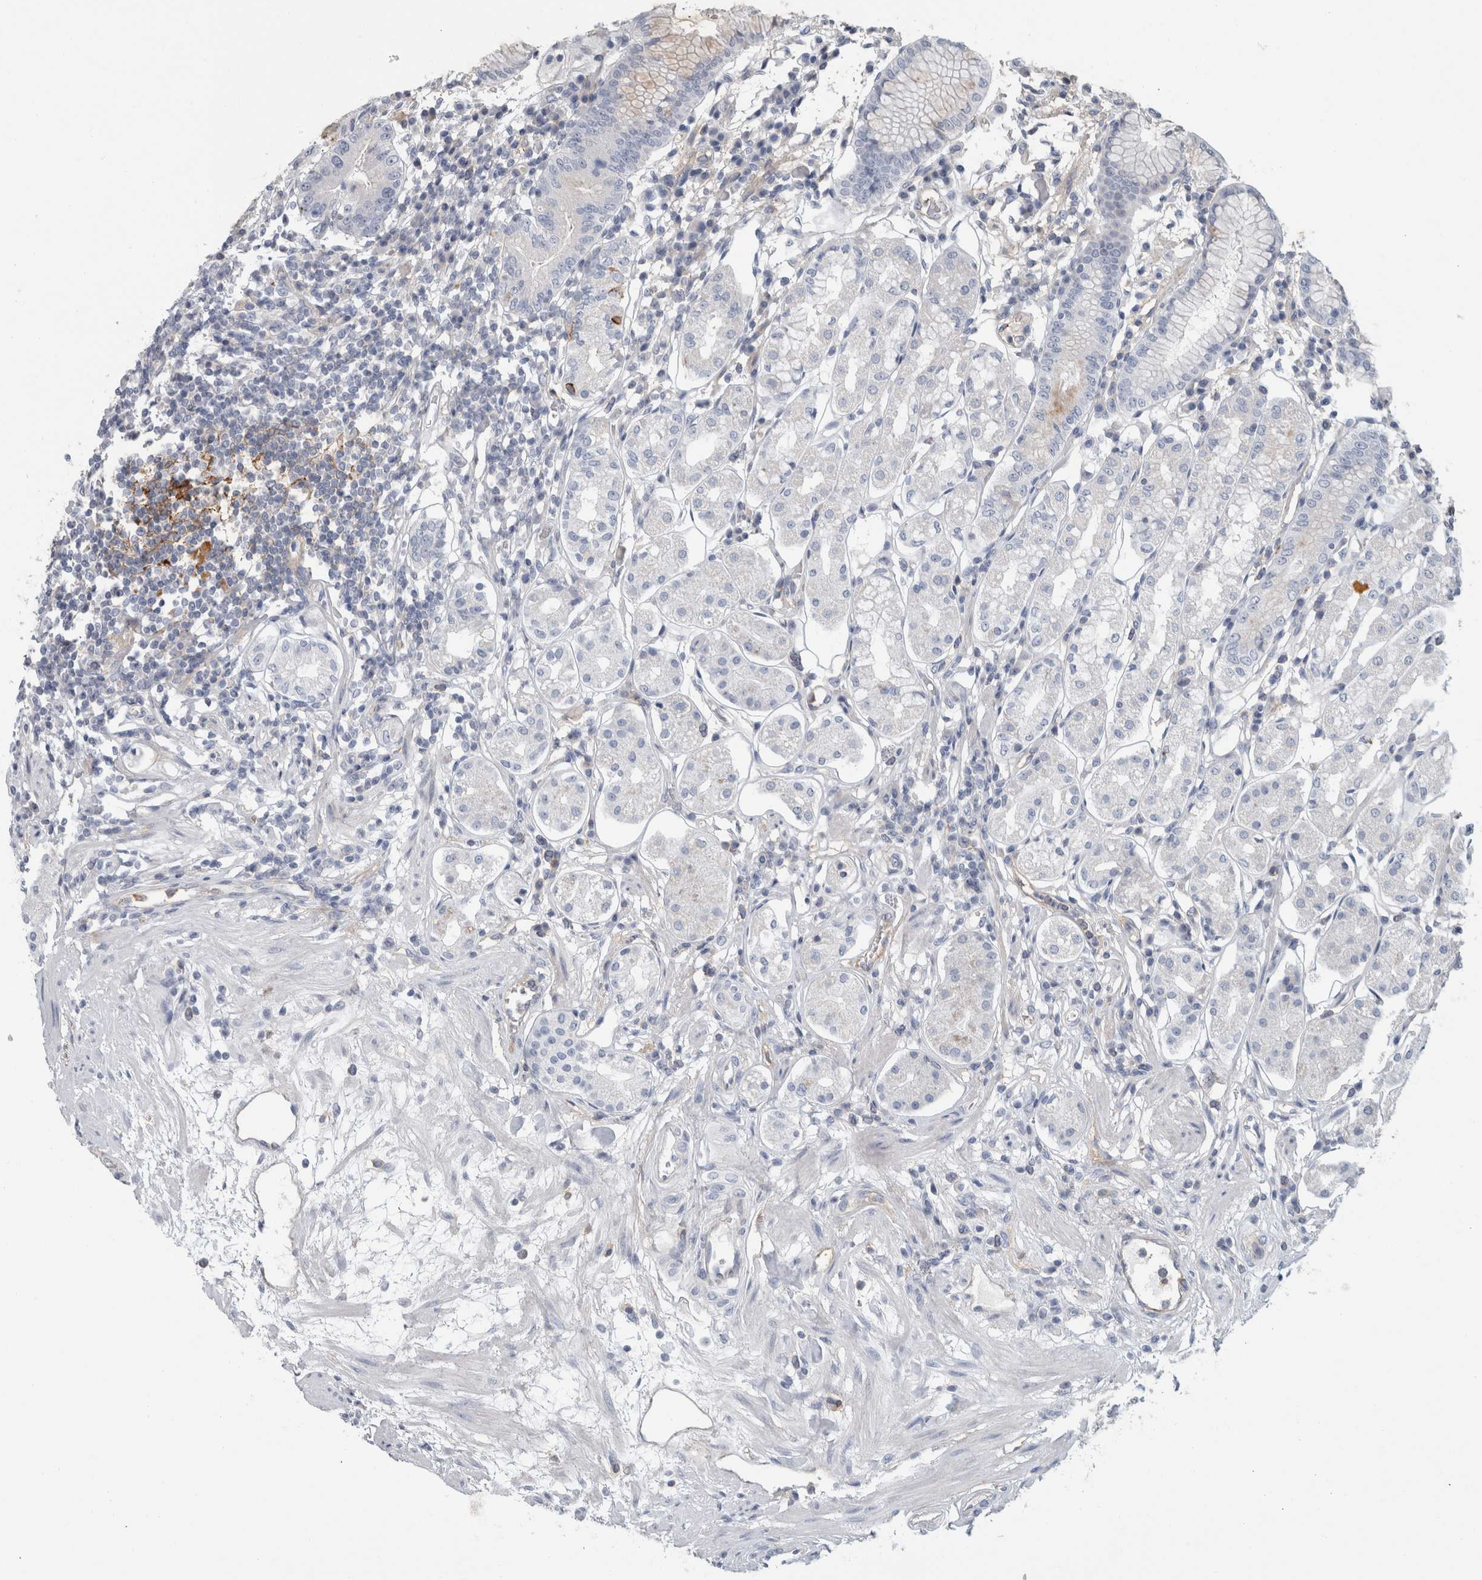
{"staining": {"intensity": "negative", "quantity": "none", "location": "none"}, "tissue": "stomach", "cell_type": "Glandular cells", "image_type": "normal", "snomed": [{"axis": "morphology", "description": "Normal tissue, NOS"}, {"axis": "topography", "description": "Stomach"}, {"axis": "topography", "description": "Stomach, lower"}], "caption": "DAB immunohistochemical staining of normal human stomach shows no significant staining in glandular cells.", "gene": "CD55", "patient": {"sex": "female", "age": 56}}